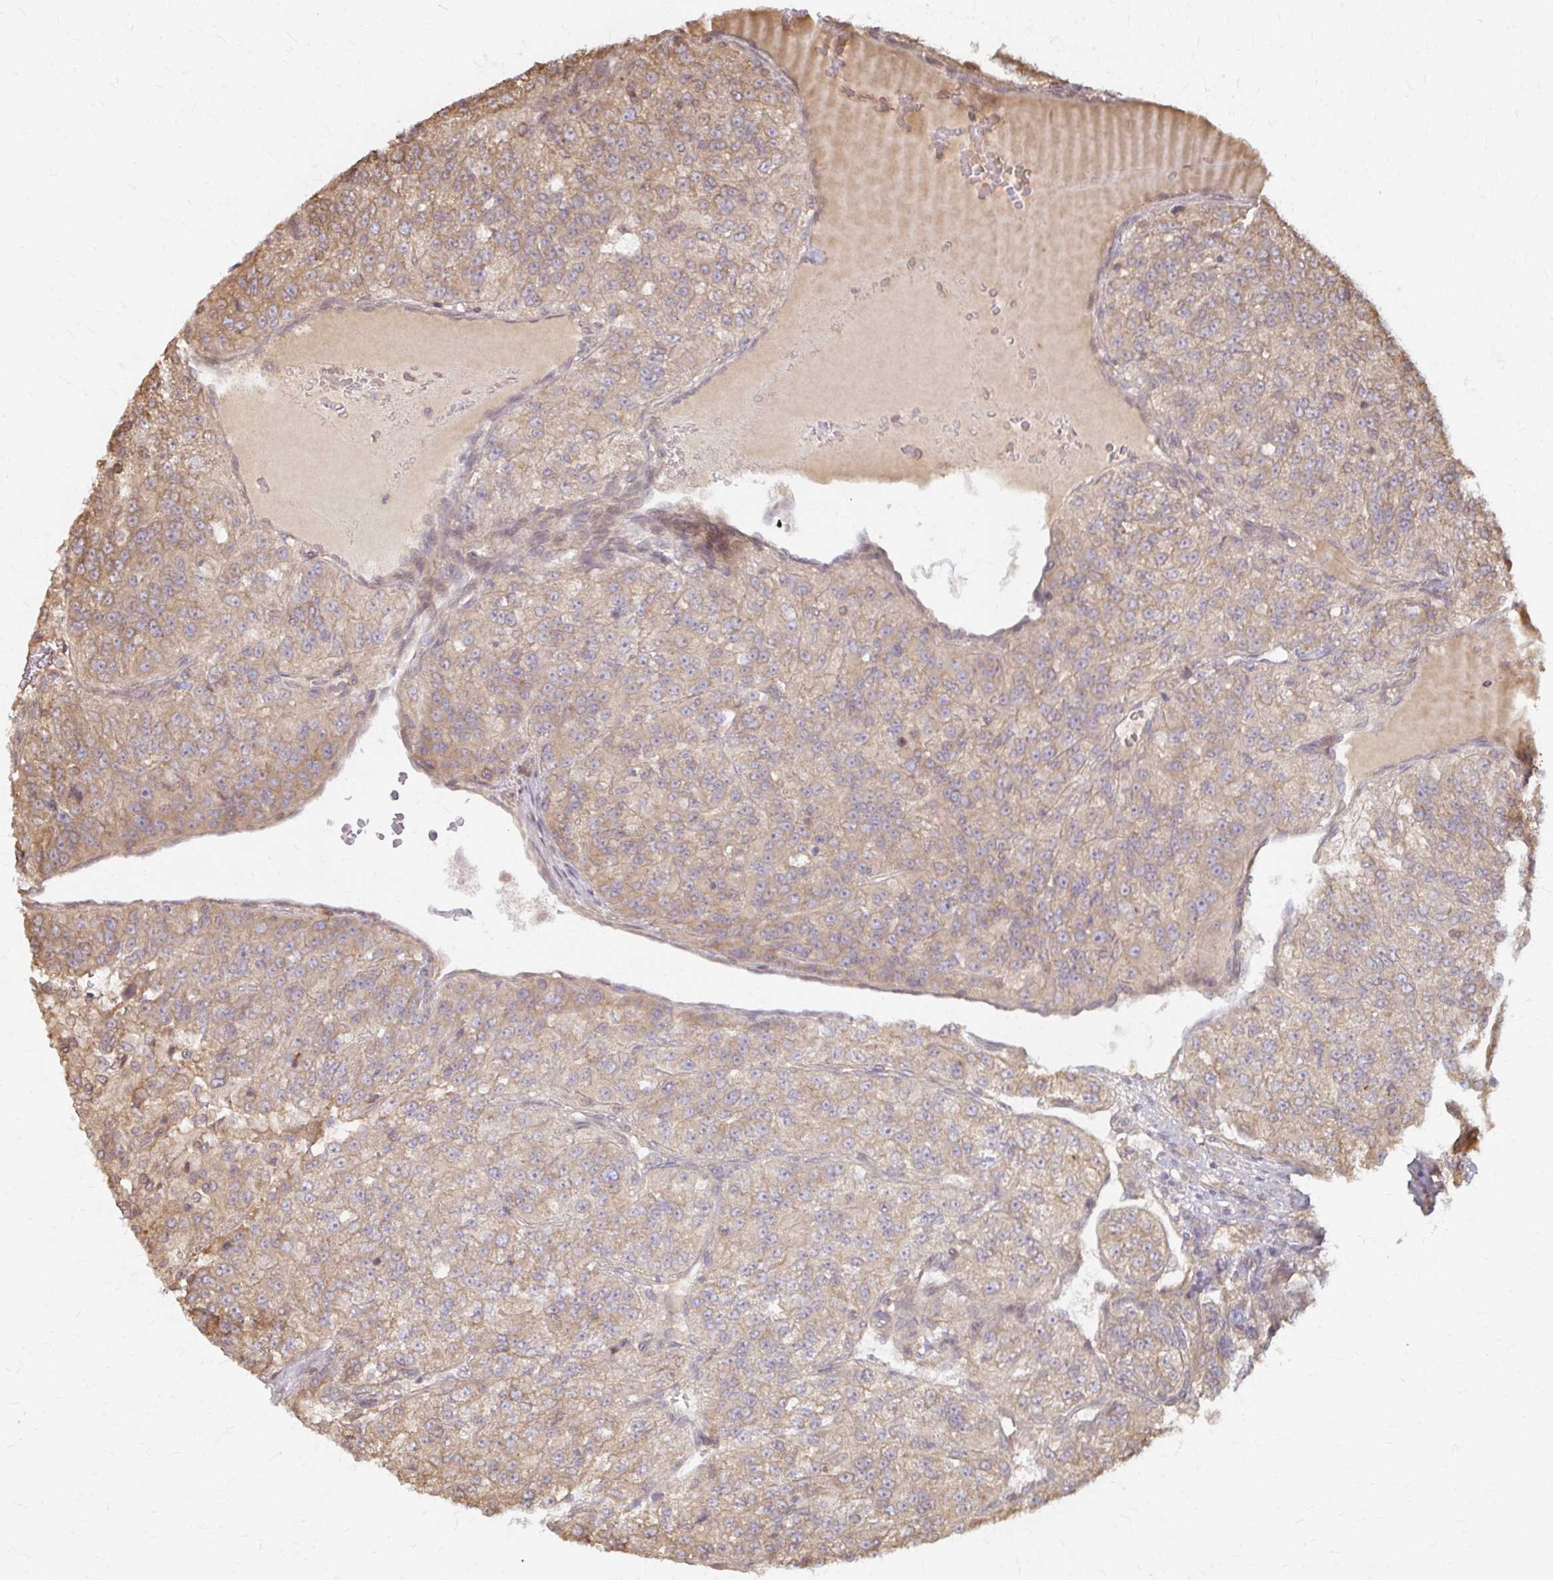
{"staining": {"intensity": "weak", "quantity": ">75%", "location": "cytoplasmic/membranous"}, "tissue": "renal cancer", "cell_type": "Tumor cells", "image_type": "cancer", "snomed": [{"axis": "morphology", "description": "Adenocarcinoma, NOS"}, {"axis": "topography", "description": "Kidney"}], "caption": "Weak cytoplasmic/membranous positivity for a protein is present in approximately >75% of tumor cells of renal cancer (adenocarcinoma) using IHC.", "gene": "ARHGAP35", "patient": {"sex": "female", "age": 63}}